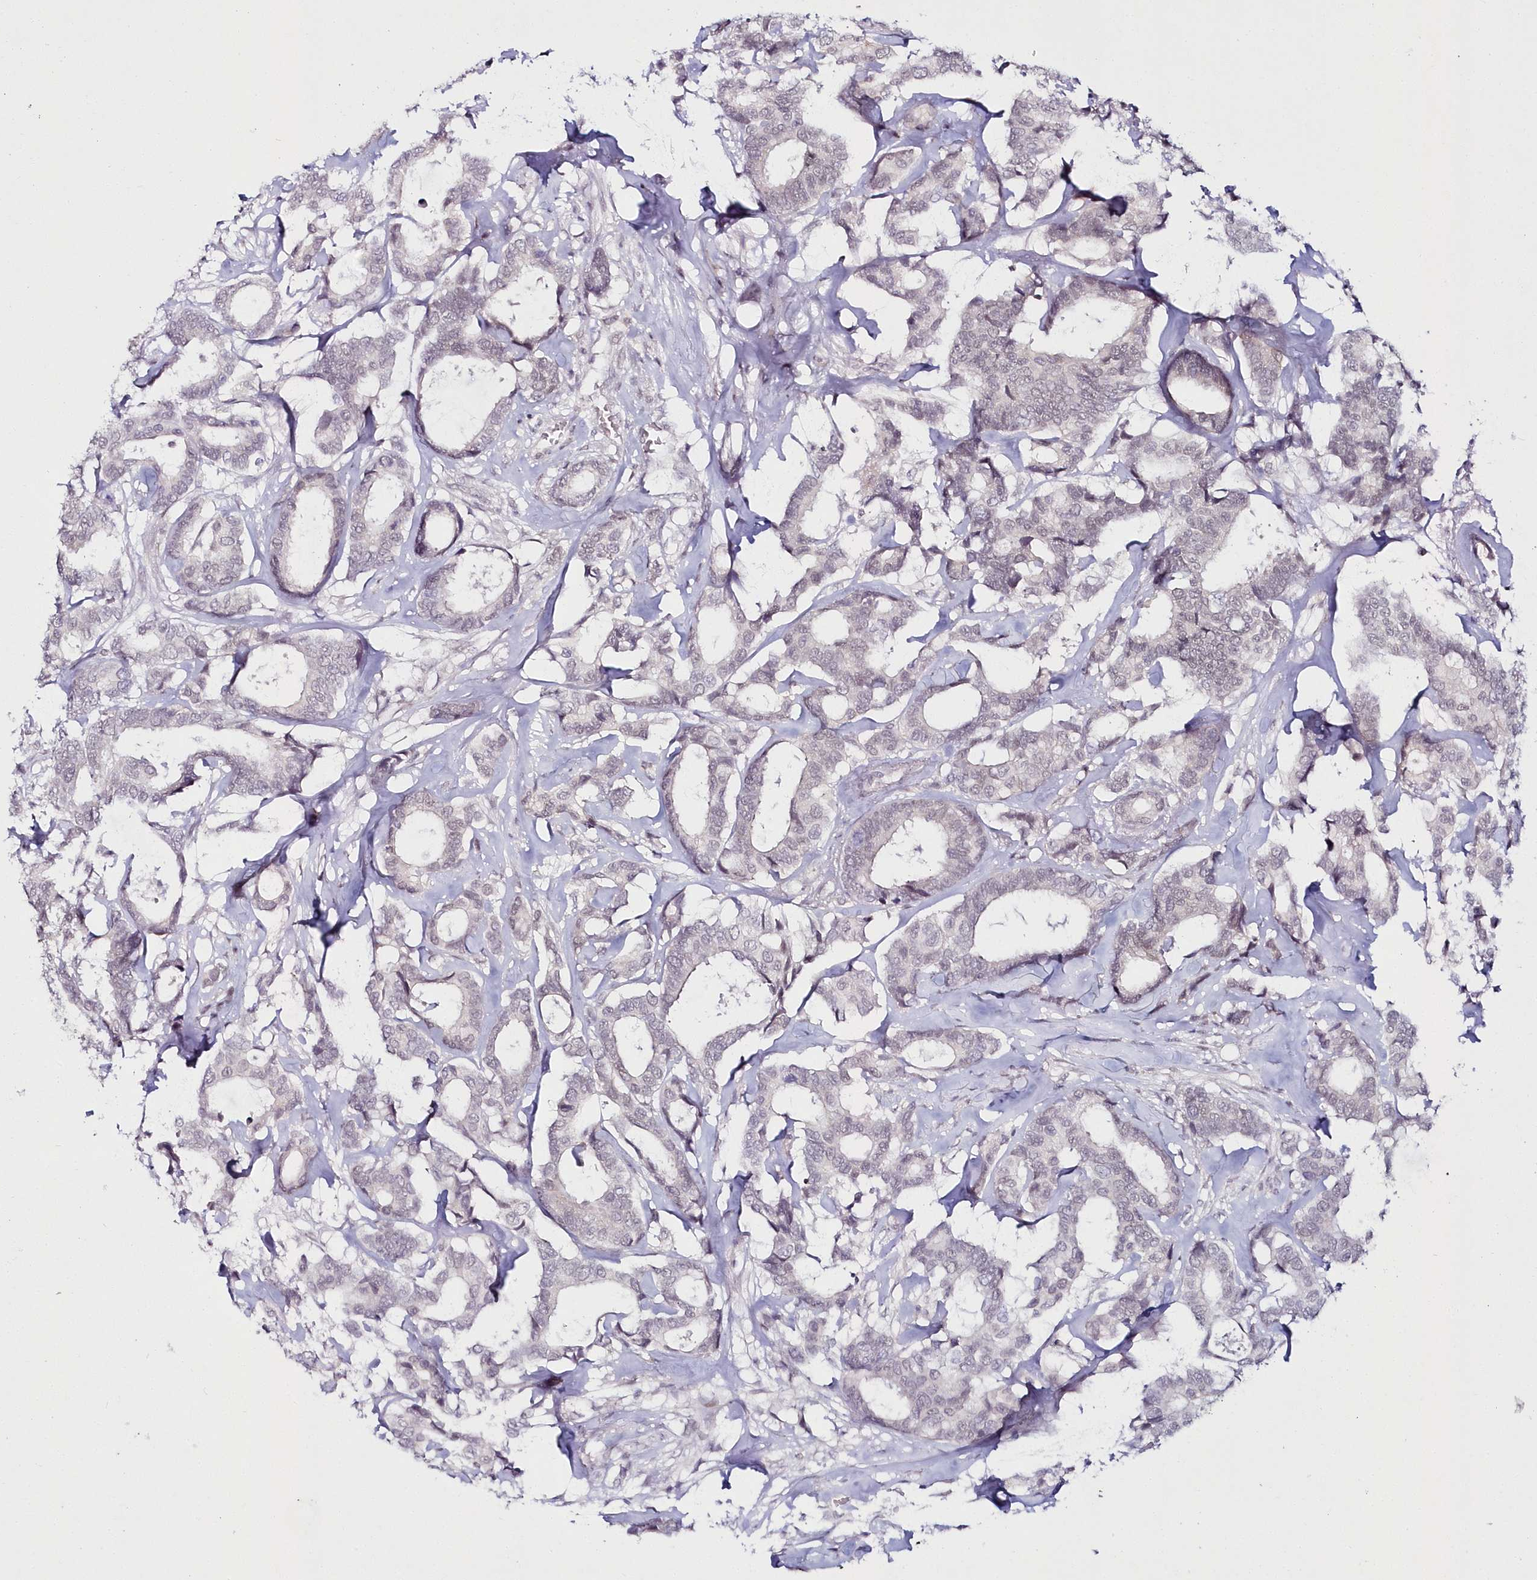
{"staining": {"intensity": "negative", "quantity": "none", "location": "none"}, "tissue": "breast cancer", "cell_type": "Tumor cells", "image_type": "cancer", "snomed": [{"axis": "morphology", "description": "Duct carcinoma"}, {"axis": "topography", "description": "Breast"}], "caption": "Immunohistochemical staining of intraductal carcinoma (breast) shows no significant staining in tumor cells.", "gene": "HYCC2", "patient": {"sex": "female", "age": 87}}